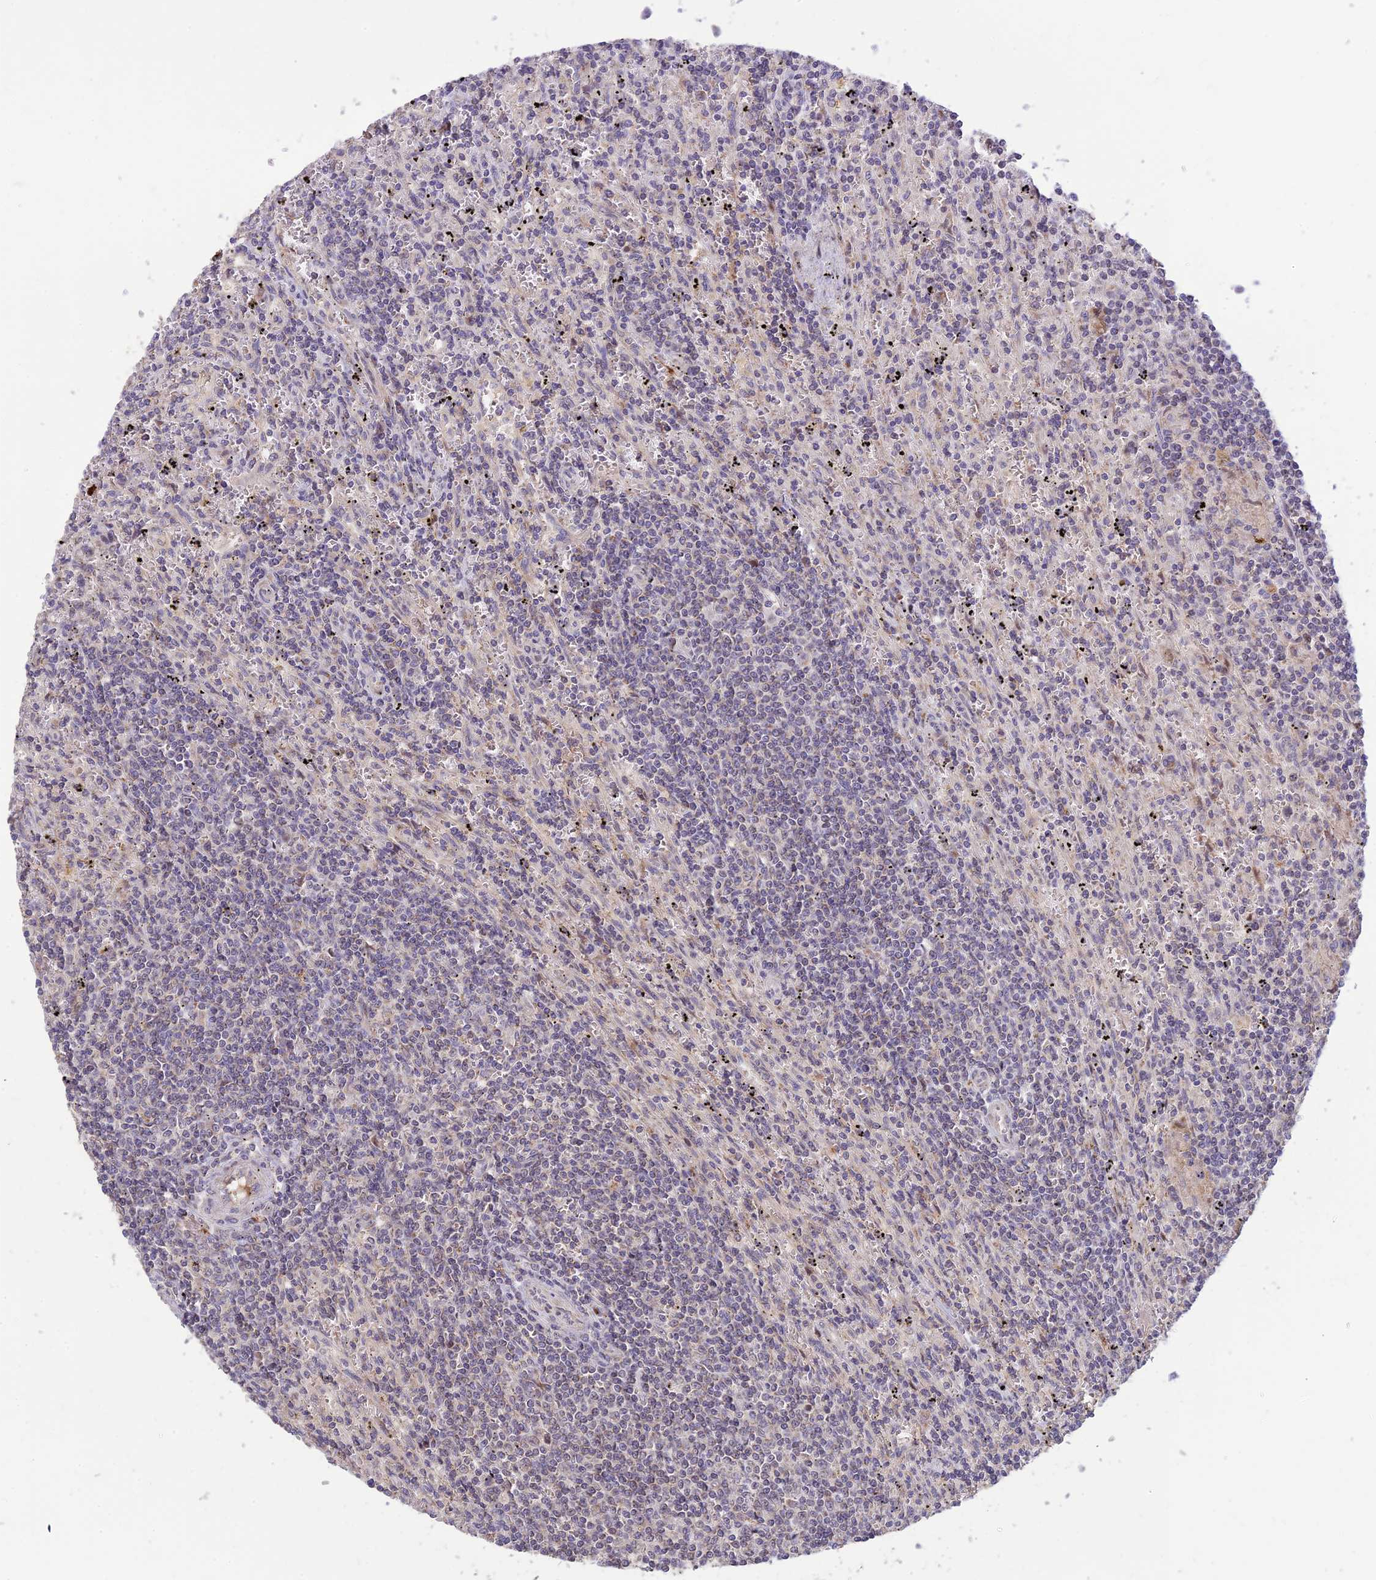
{"staining": {"intensity": "negative", "quantity": "none", "location": "none"}, "tissue": "lymphoma", "cell_type": "Tumor cells", "image_type": "cancer", "snomed": [{"axis": "morphology", "description": "Malignant lymphoma, non-Hodgkin's type, Low grade"}, {"axis": "topography", "description": "Spleen"}], "caption": "Immunohistochemistry micrograph of lymphoma stained for a protein (brown), which reveals no staining in tumor cells.", "gene": "ASPDH", "patient": {"sex": "male", "age": 76}}